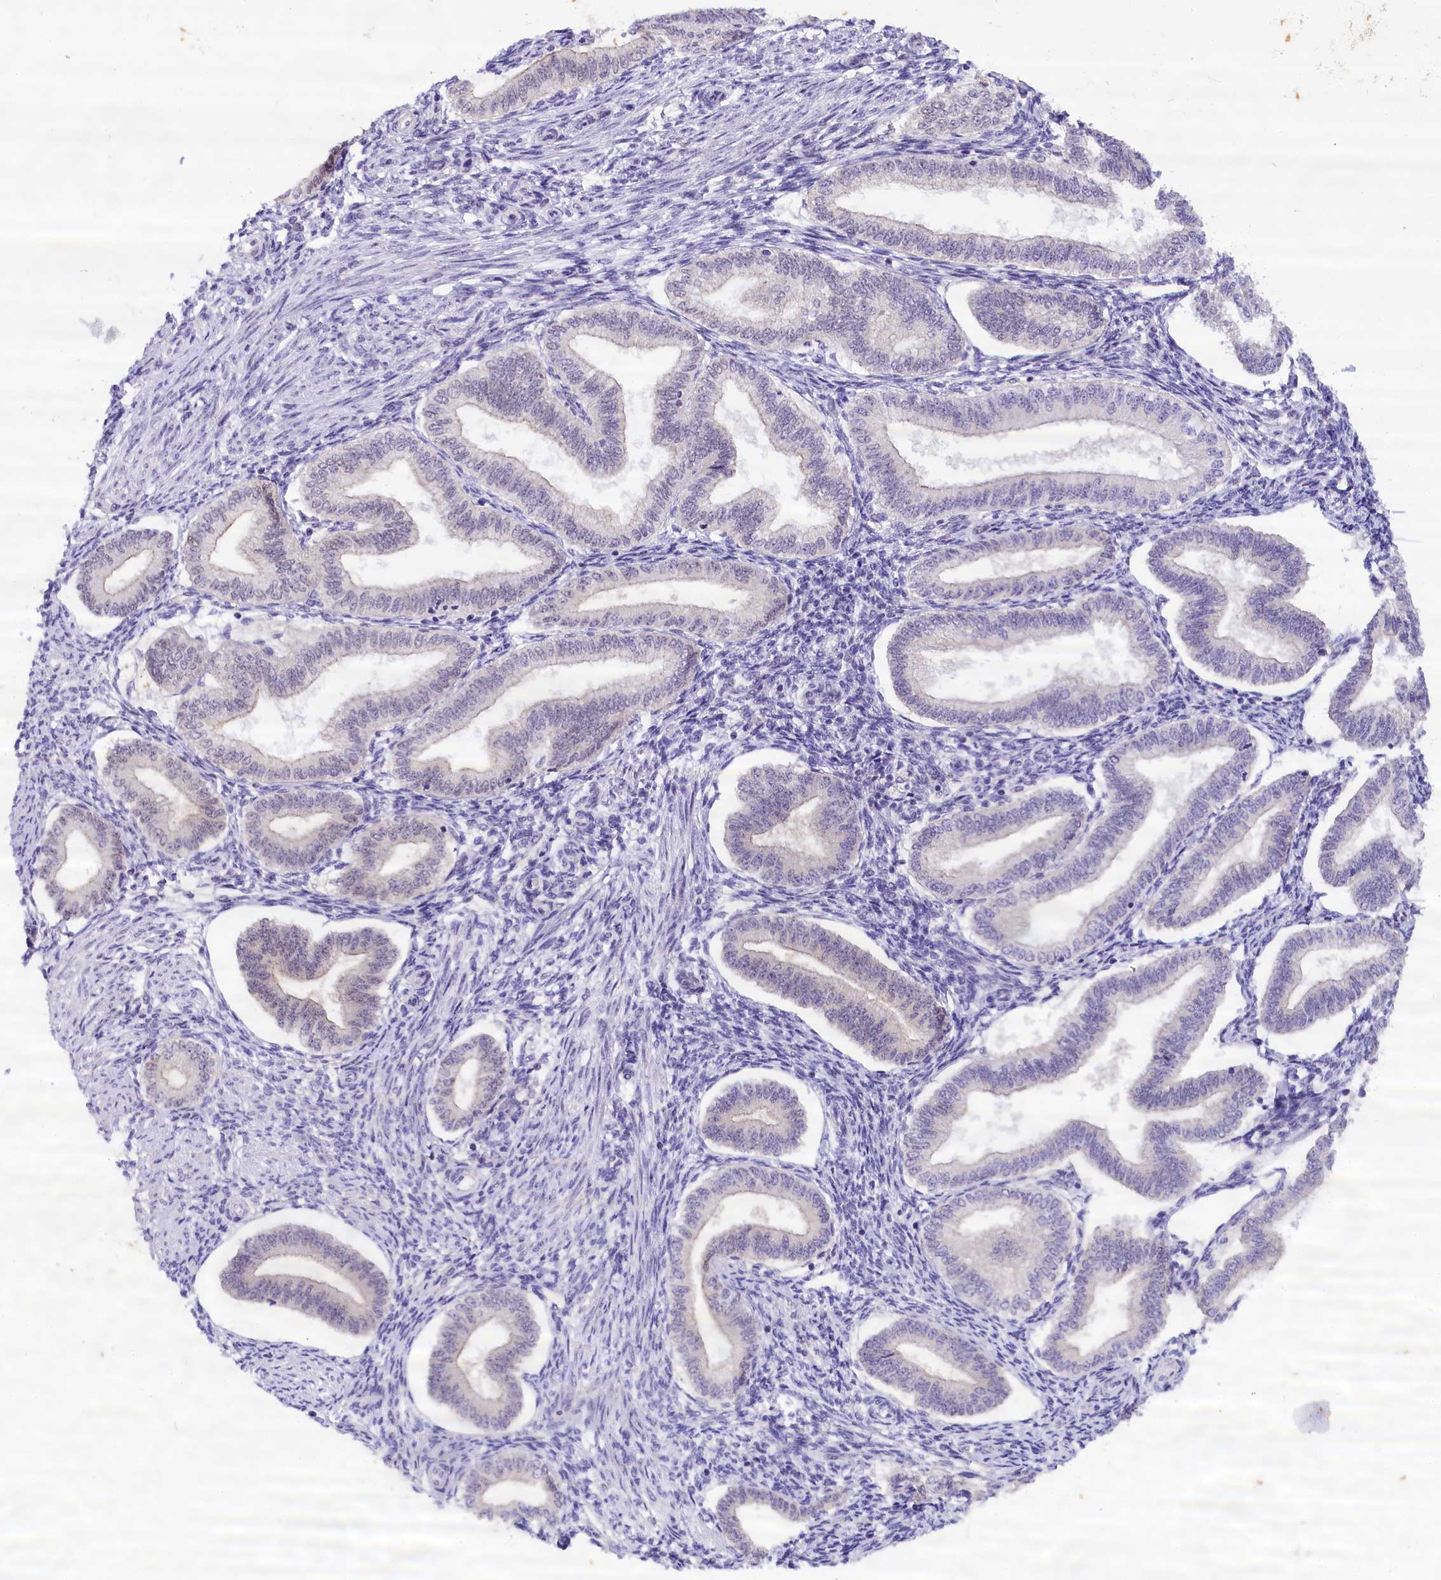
{"staining": {"intensity": "negative", "quantity": "none", "location": "none"}, "tissue": "endometrium", "cell_type": "Cells in endometrial stroma", "image_type": "normal", "snomed": [{"axis": "morphology", "description": "Normal tissue, NOS"}, {"axis": "topography", "description": "Endometrium"}], "caption": "This is a micrograph of immunohistochemistry staining of normal endometrium, which shows no expression in cells in endometrial stroma.", "gene": "OSGEP", "patient": {"sex": "female", "age": 39}}